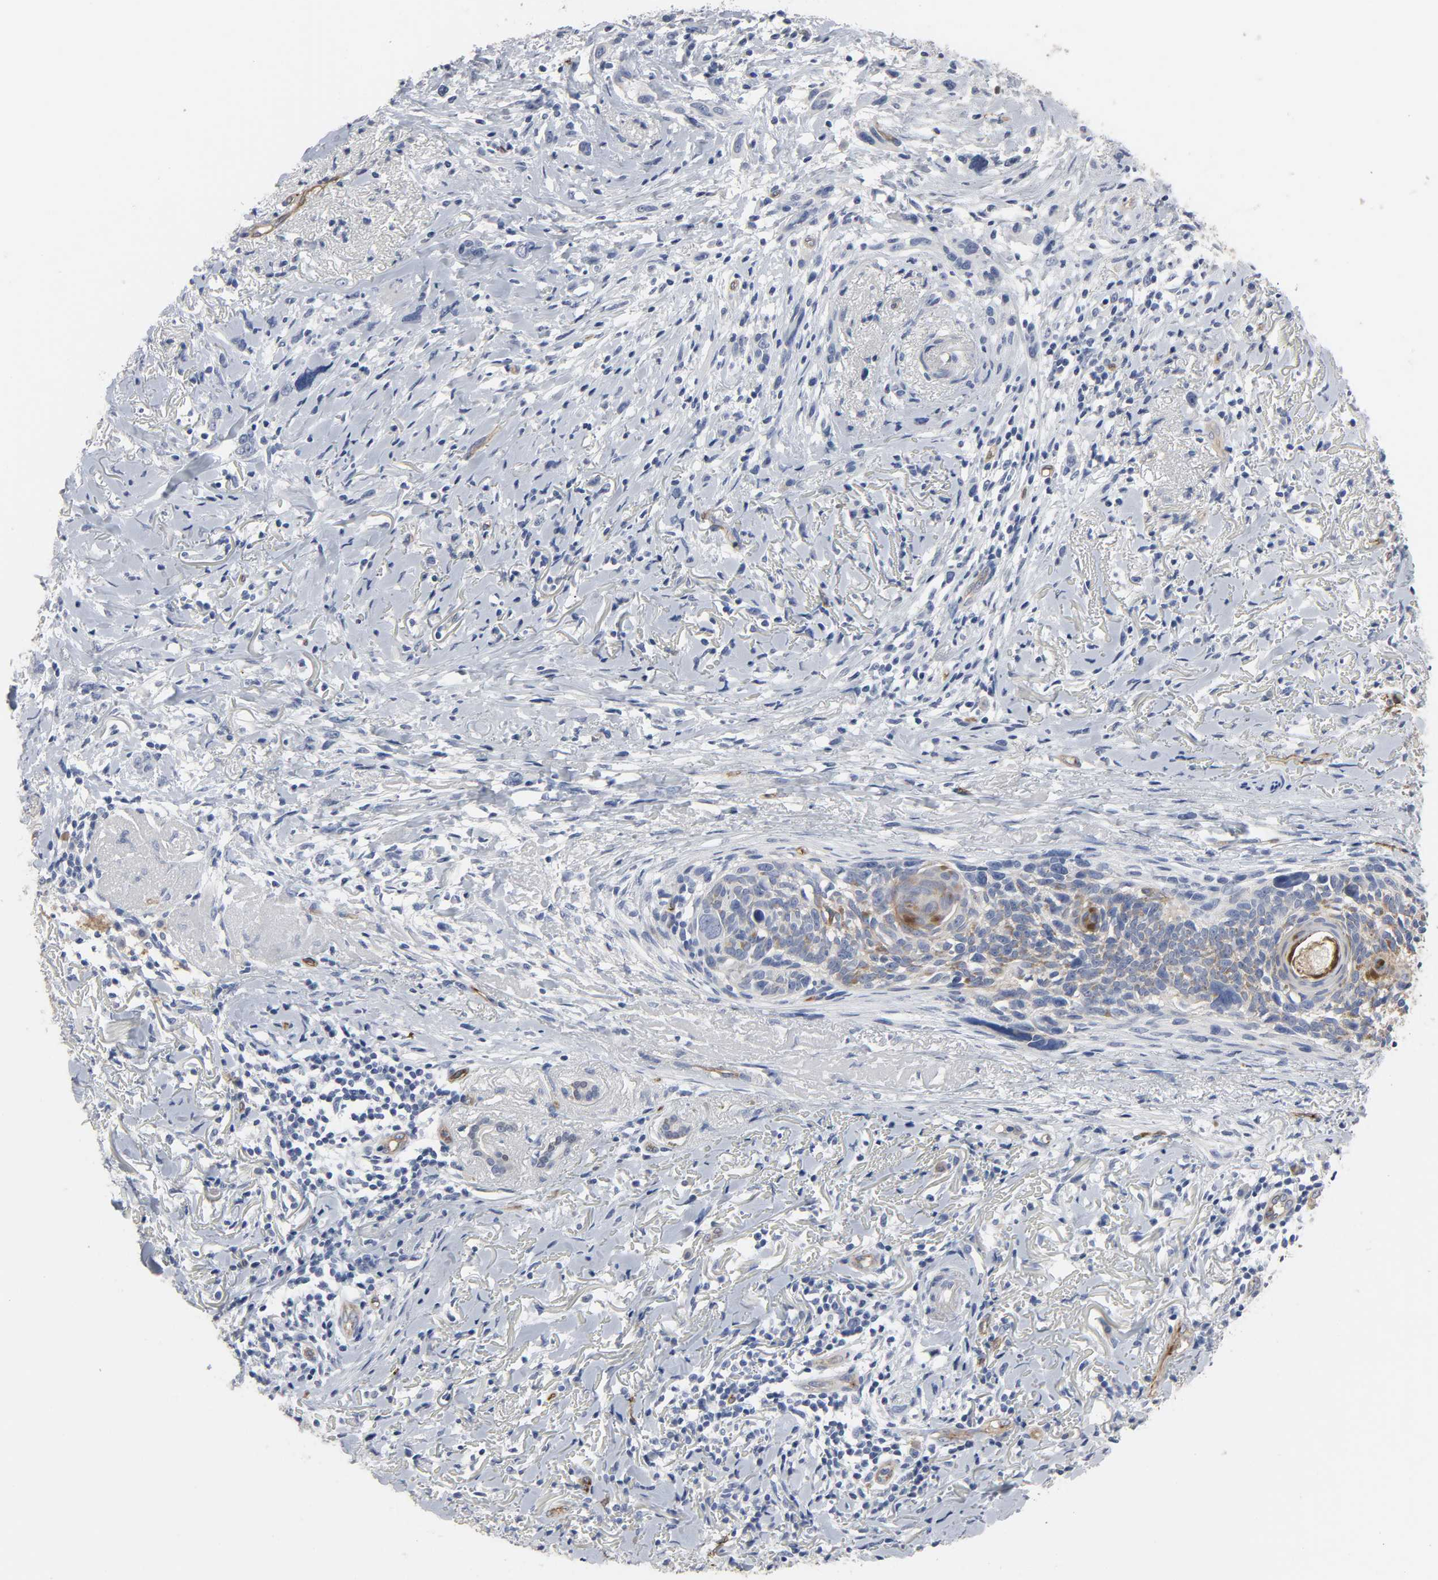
{"staining": {"intensity": "weak", "quantity": "25%-75%", "location": "cytoplasmic/membranous"}, "tissue": "melanoma", "cell_type": "Tumor cells", "image_type": "cancer", "snomed": [{"axis": "morphology", "description": "Malignant melanoma, NOS"}, {"axis": "topography", "description": "Skin"}], "caption": "High-power microscopy captured an immunohistochemistry image of malignant melanoma, revealing weak cytoplasmic/membranous expression in approximately 25%-75% of tumor cells.", "gene": "KDR", "patient": {"sex": "male", "age": 91}}